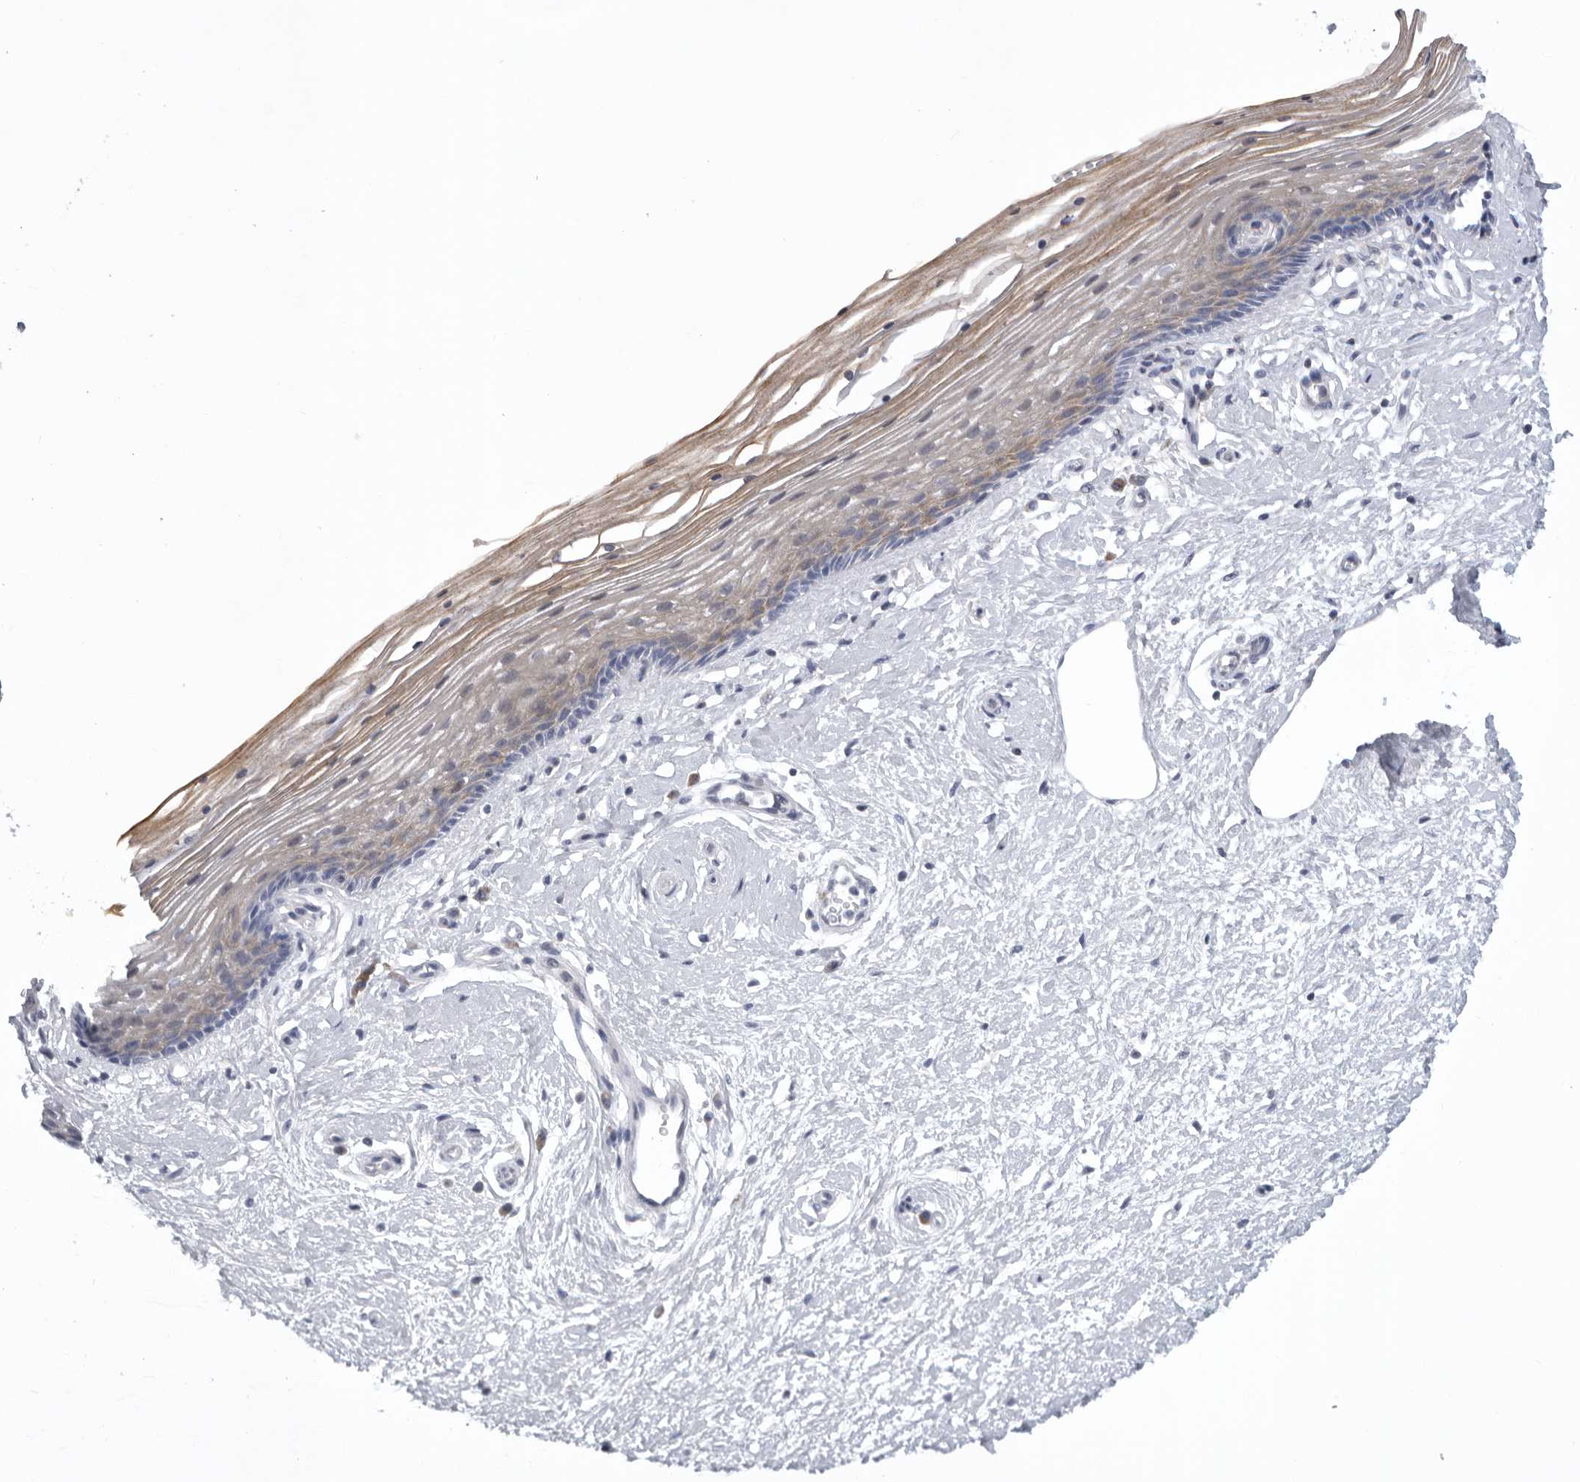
{"staining": {"intensity": "weak", "quantity": ">75%", "location": "cytoplasmic/membranous"}, "tissue": "vagina", "cell_type": "Squamous epithelial cells", "image_type": "normal", "snomed": [{"axis": "morphology", "description": "Normal tissue, NOS"}, {"axis": "topography", "description": "Vagina"}], "caption": "A histopathology image of vagina stained for a protein reveals weak cytoplasmic/membranous brown staining in squamous epithelial cells.", "gene": "USP24", "patient": {"sex": "female", "age": 46}}